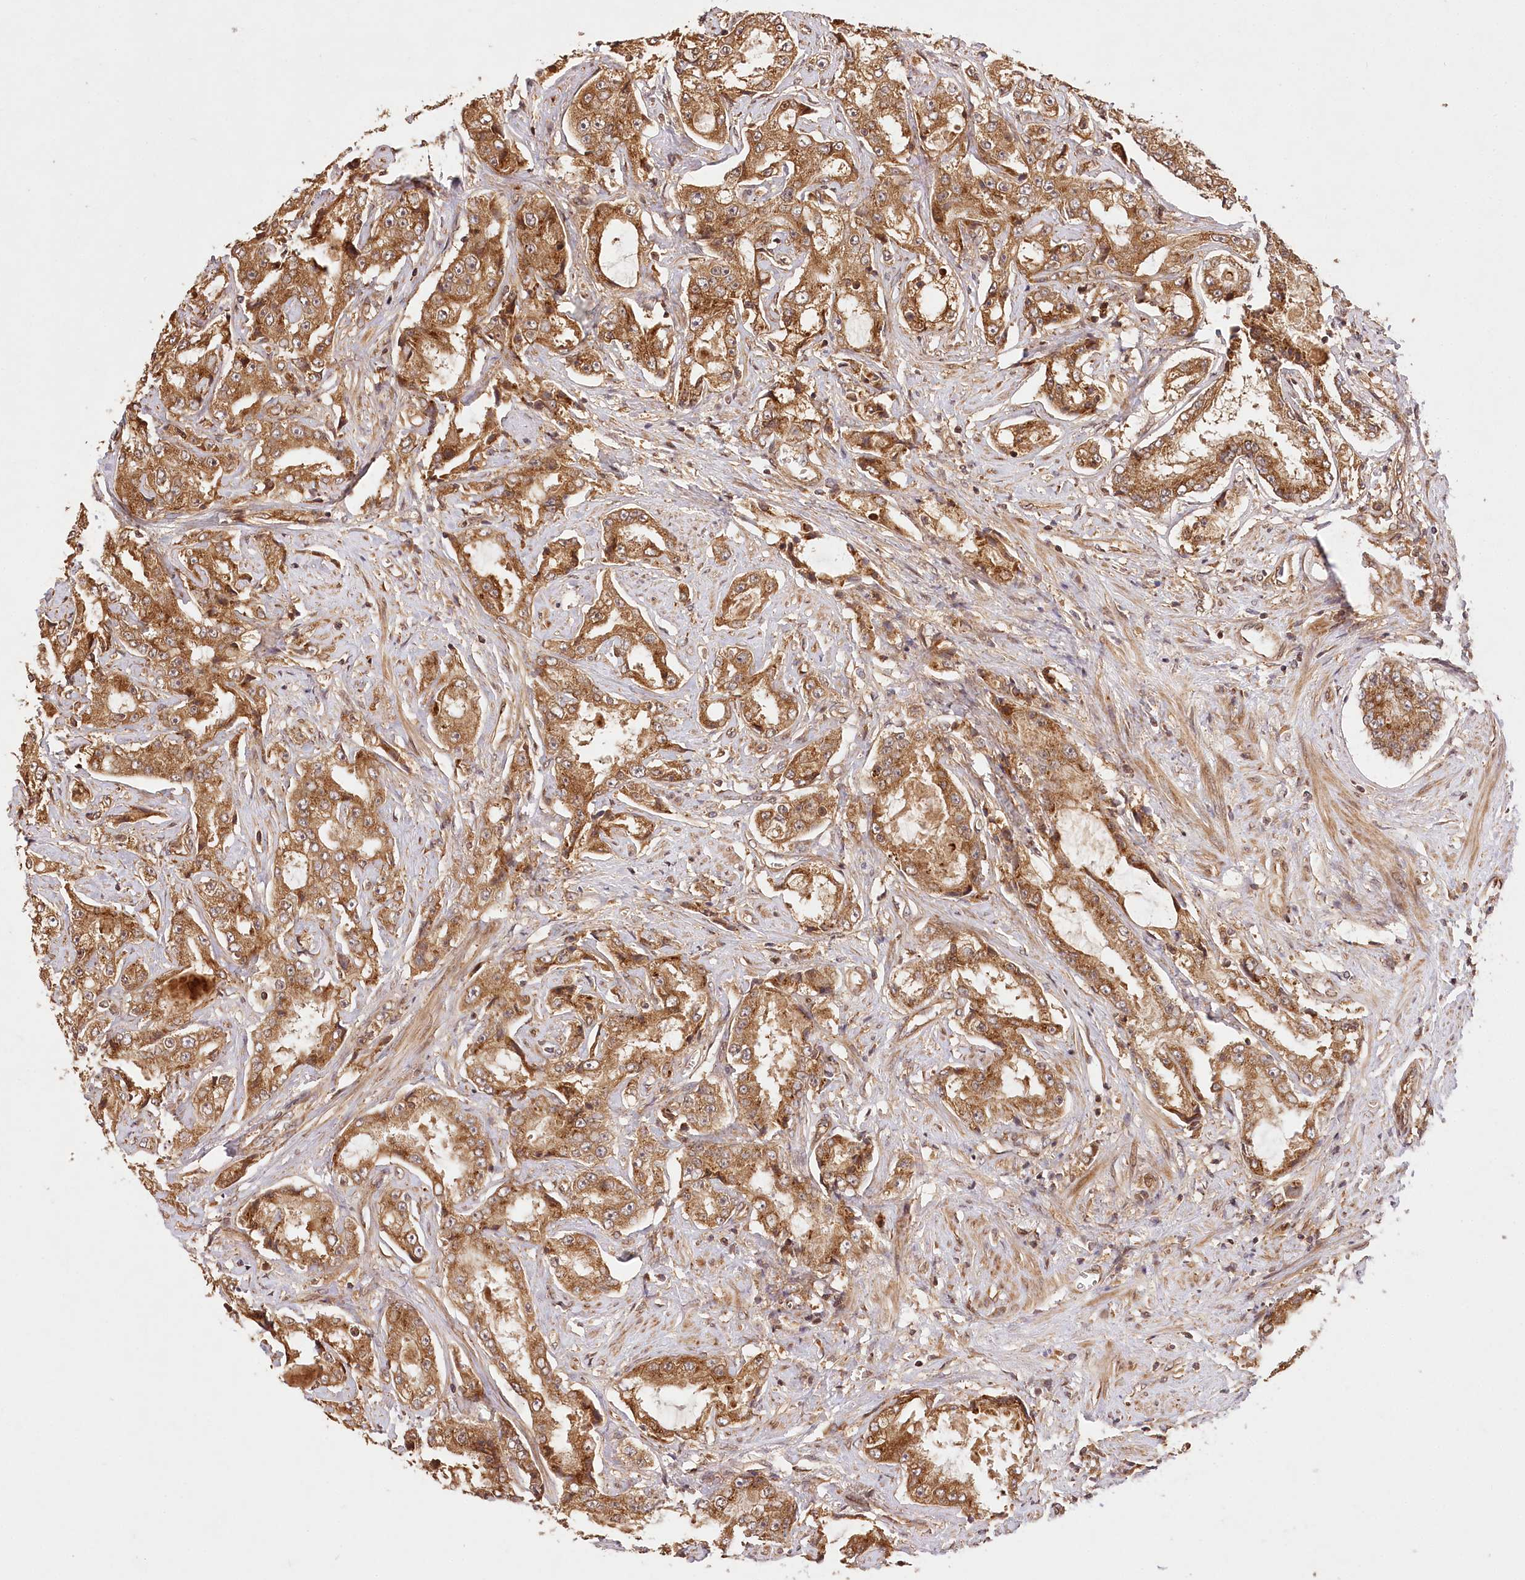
{"staining": {"intensity": "moderate", "quantity": ">75%", "location": "cytoplasmic/membranous"}, "tissue": "prostate cancer", "cell_type": "Tumor cells", "image_type": "cancer", "snomed": [{"axis": "morphology", "description": "Adenocarcinoma, High grade"}, {"axis": "topography", "description": "Prostate"}], "caption": "The micrograph demonstrates a brown stain indicating the presence of a protein in the cytoplasmic/membranous of tumor cells in prostate cancer.", "gene": "LSS", "patient": {"sex": "male", "age": 73}}